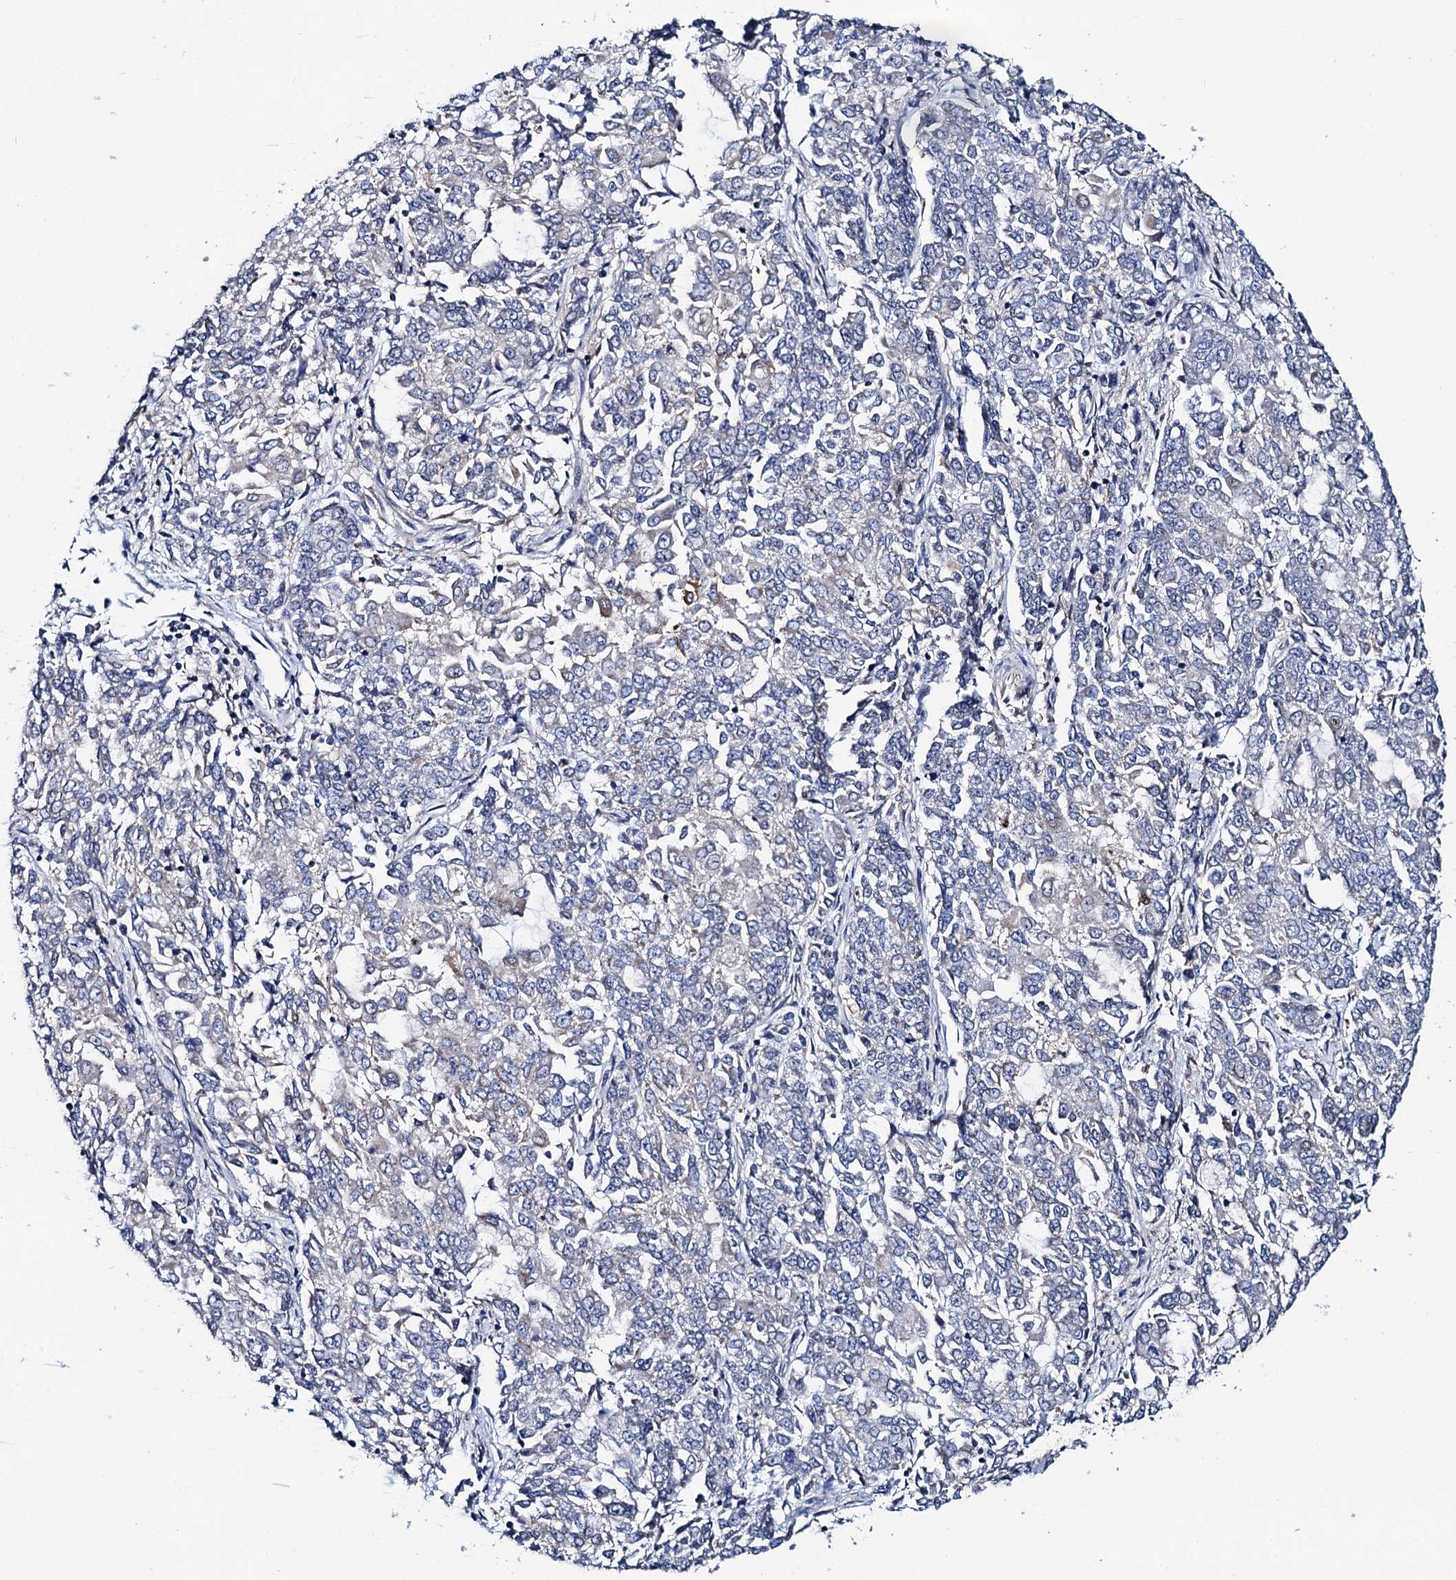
{"staining": {"intensity": "negative", "quantity": "none", "location": "none"}, "tissue": "endometrial cancer", "cell_type": "Tumor cells", "image_type": "cancer", "snomed": [{"axis": "morphology", "description": "Adenocarcinoma, NOS"}, {"axis": "topography", "description": "Endometrium"}], "caption": "A photomicrograph of endometrial adenocarcinoma stained for a protein demonstrates no brown staining in tumor cells.", "gene": "FAM222A", "patient": {"sex": "female", "age": 50}}